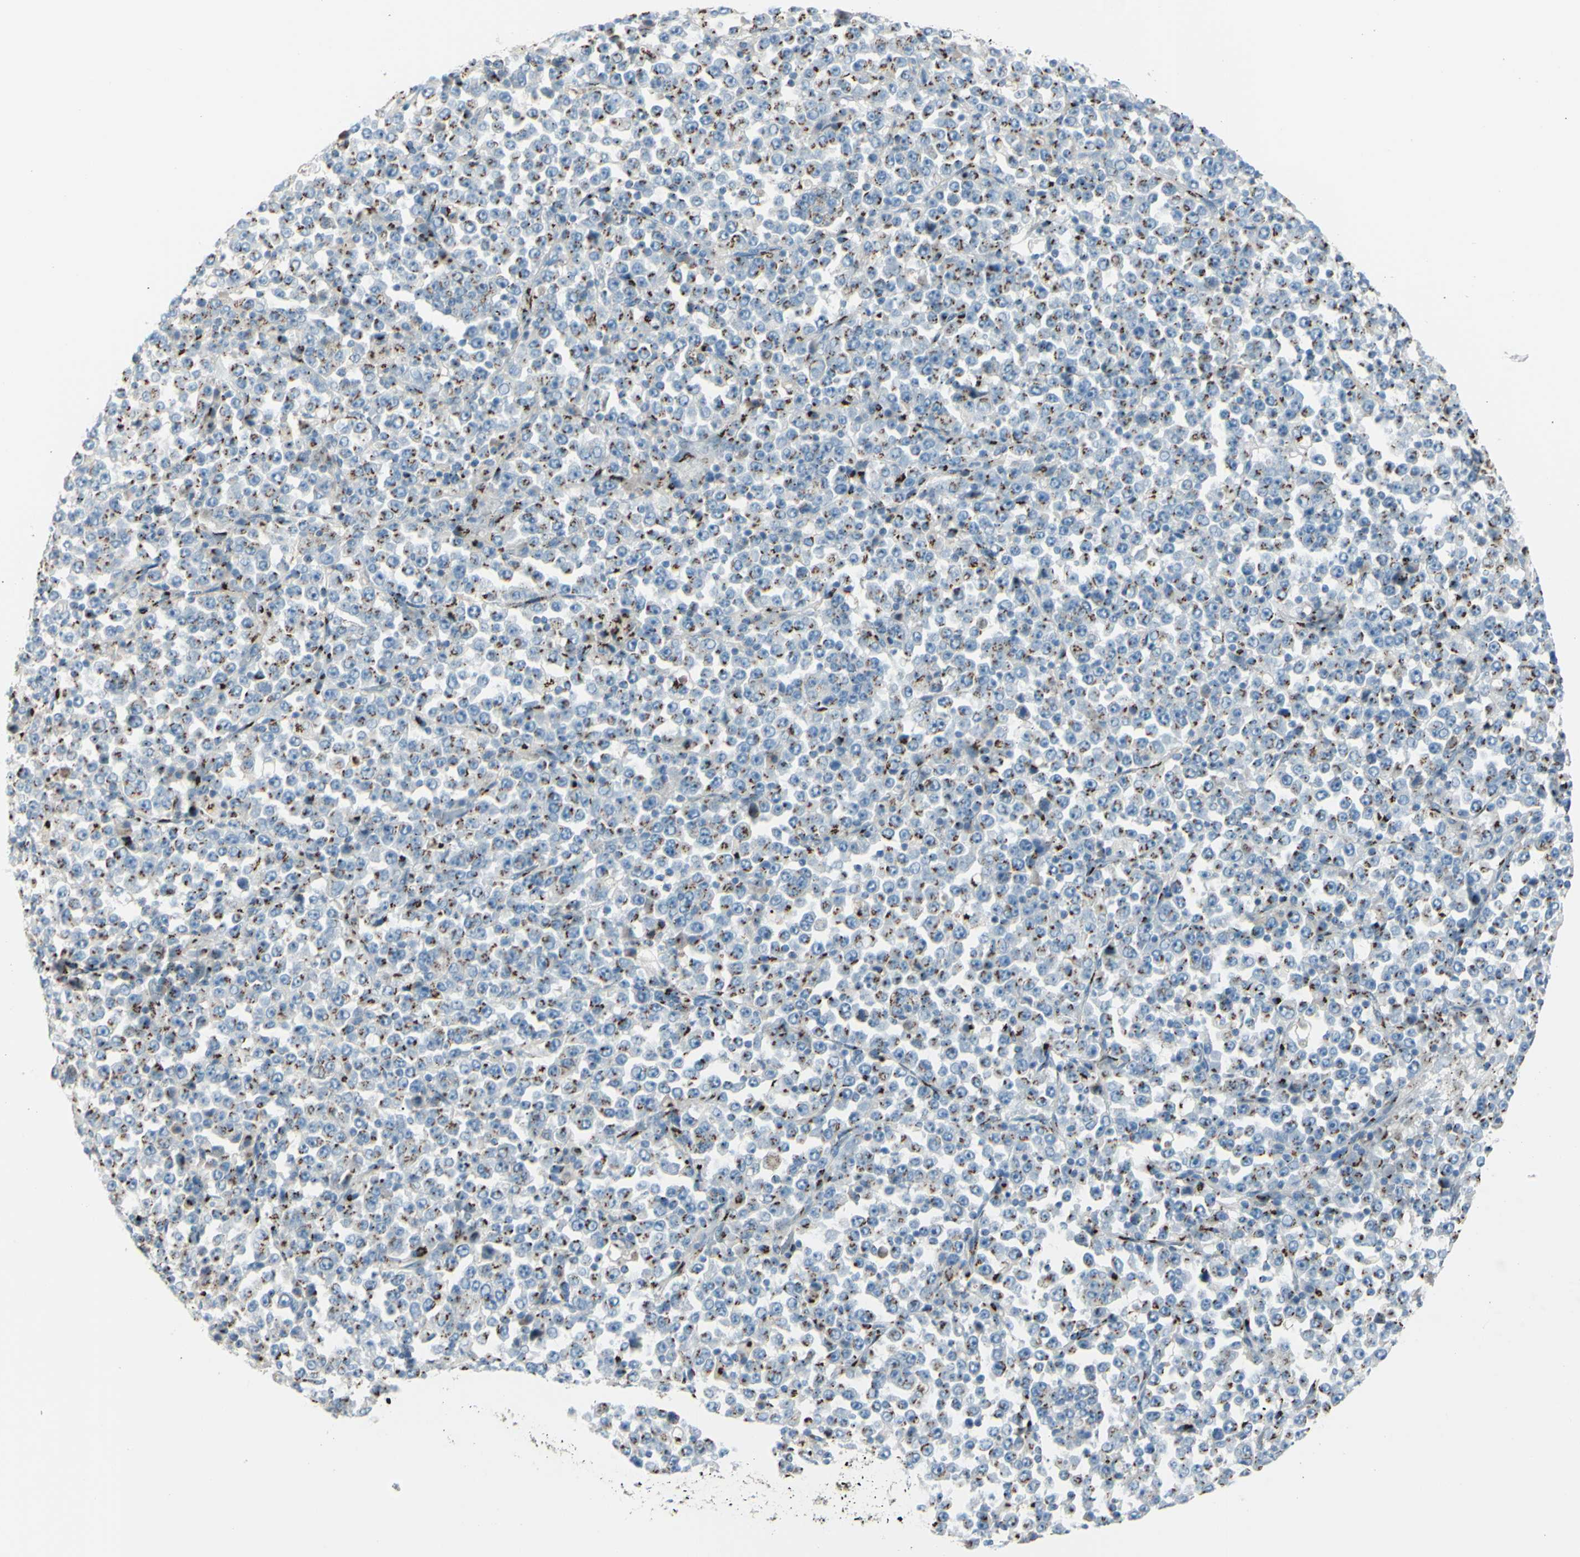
{"staining": {"intensity": "strong", "quantity": "25%-75%", "location": "cytoplasmic/membranous"}, "tissue": "stomach cancer", "cell_type": "Tumor cells", "image_type": "cancer", "snomed": [{"axis": "morphology", "description": "Normal tissue, NOS"}, {"axis": "morphology", "description": "Adenocarcinoma, NOS"}, {"axis": "topography", "description": "Stomach, upper"}, {"axis": "topography", "description": "Stomach"}], "caption": "Adenocarcinoma (stomach) stained with a brown dye shows strong cytoplasmic/membranous positive expression in approximately 25%-75% of tumor cells.", "gene": "B4GALT1", "patient": {"sex": "male", "age": 59}}